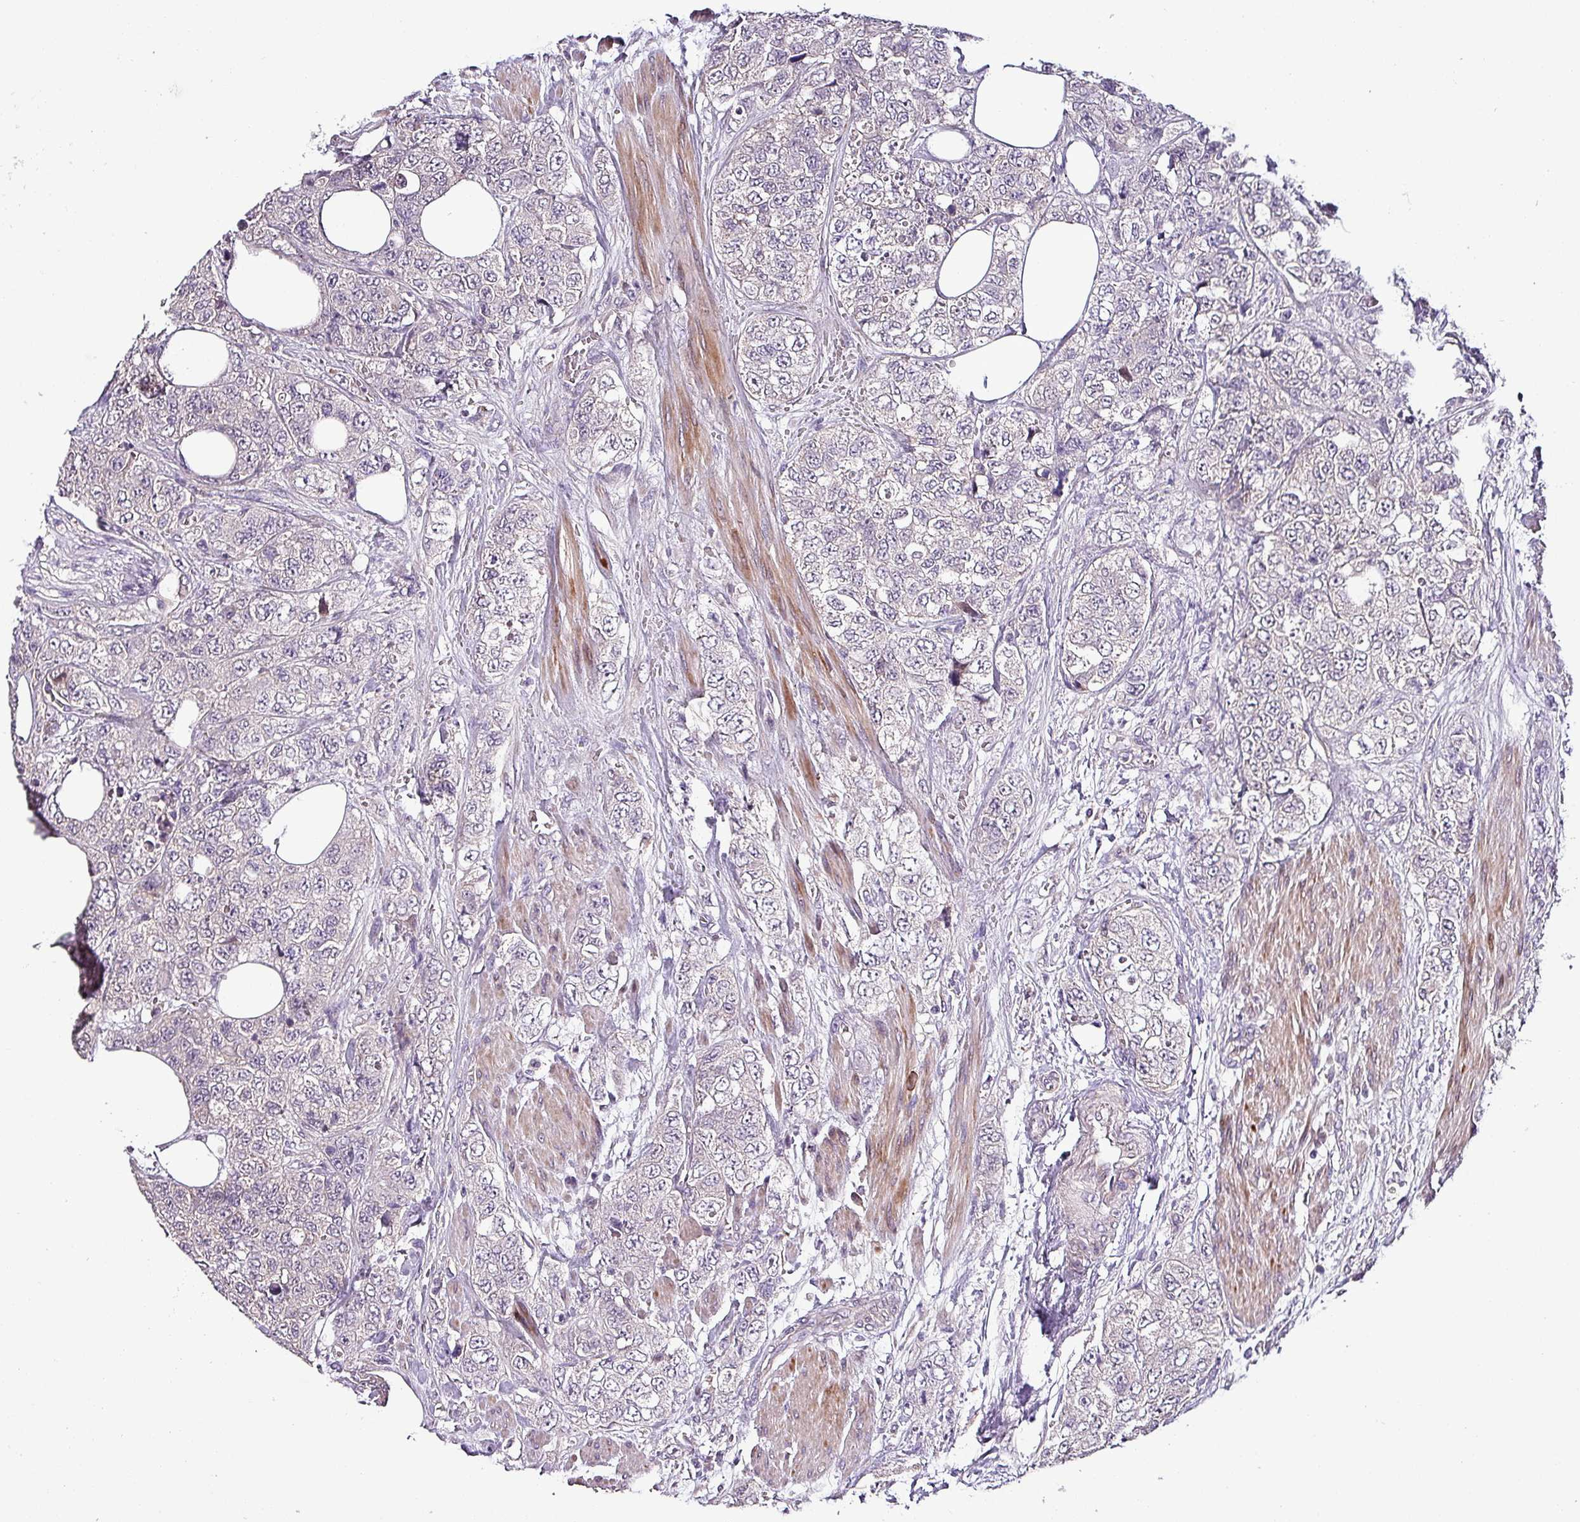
{"staining": {"intensity": "negative", "quantity": "none", "location": "none"}, "tissue": "urothelial cancer", "cell_type": "Tumor cells", "image_type": "cancer", "snomed": [{"axis": "morphology", "description": "Urothelial carcinoma, High grade"}, {"axis": "topography", "description": "Urinary bladder"}], "caption": "Immunohistochemical staining of human urothelial carcinoma (high-grade) shows no significant positivity in tumor cells.", "gene": "GRAPL", "patient": {"sex": "female", "age": 78}}